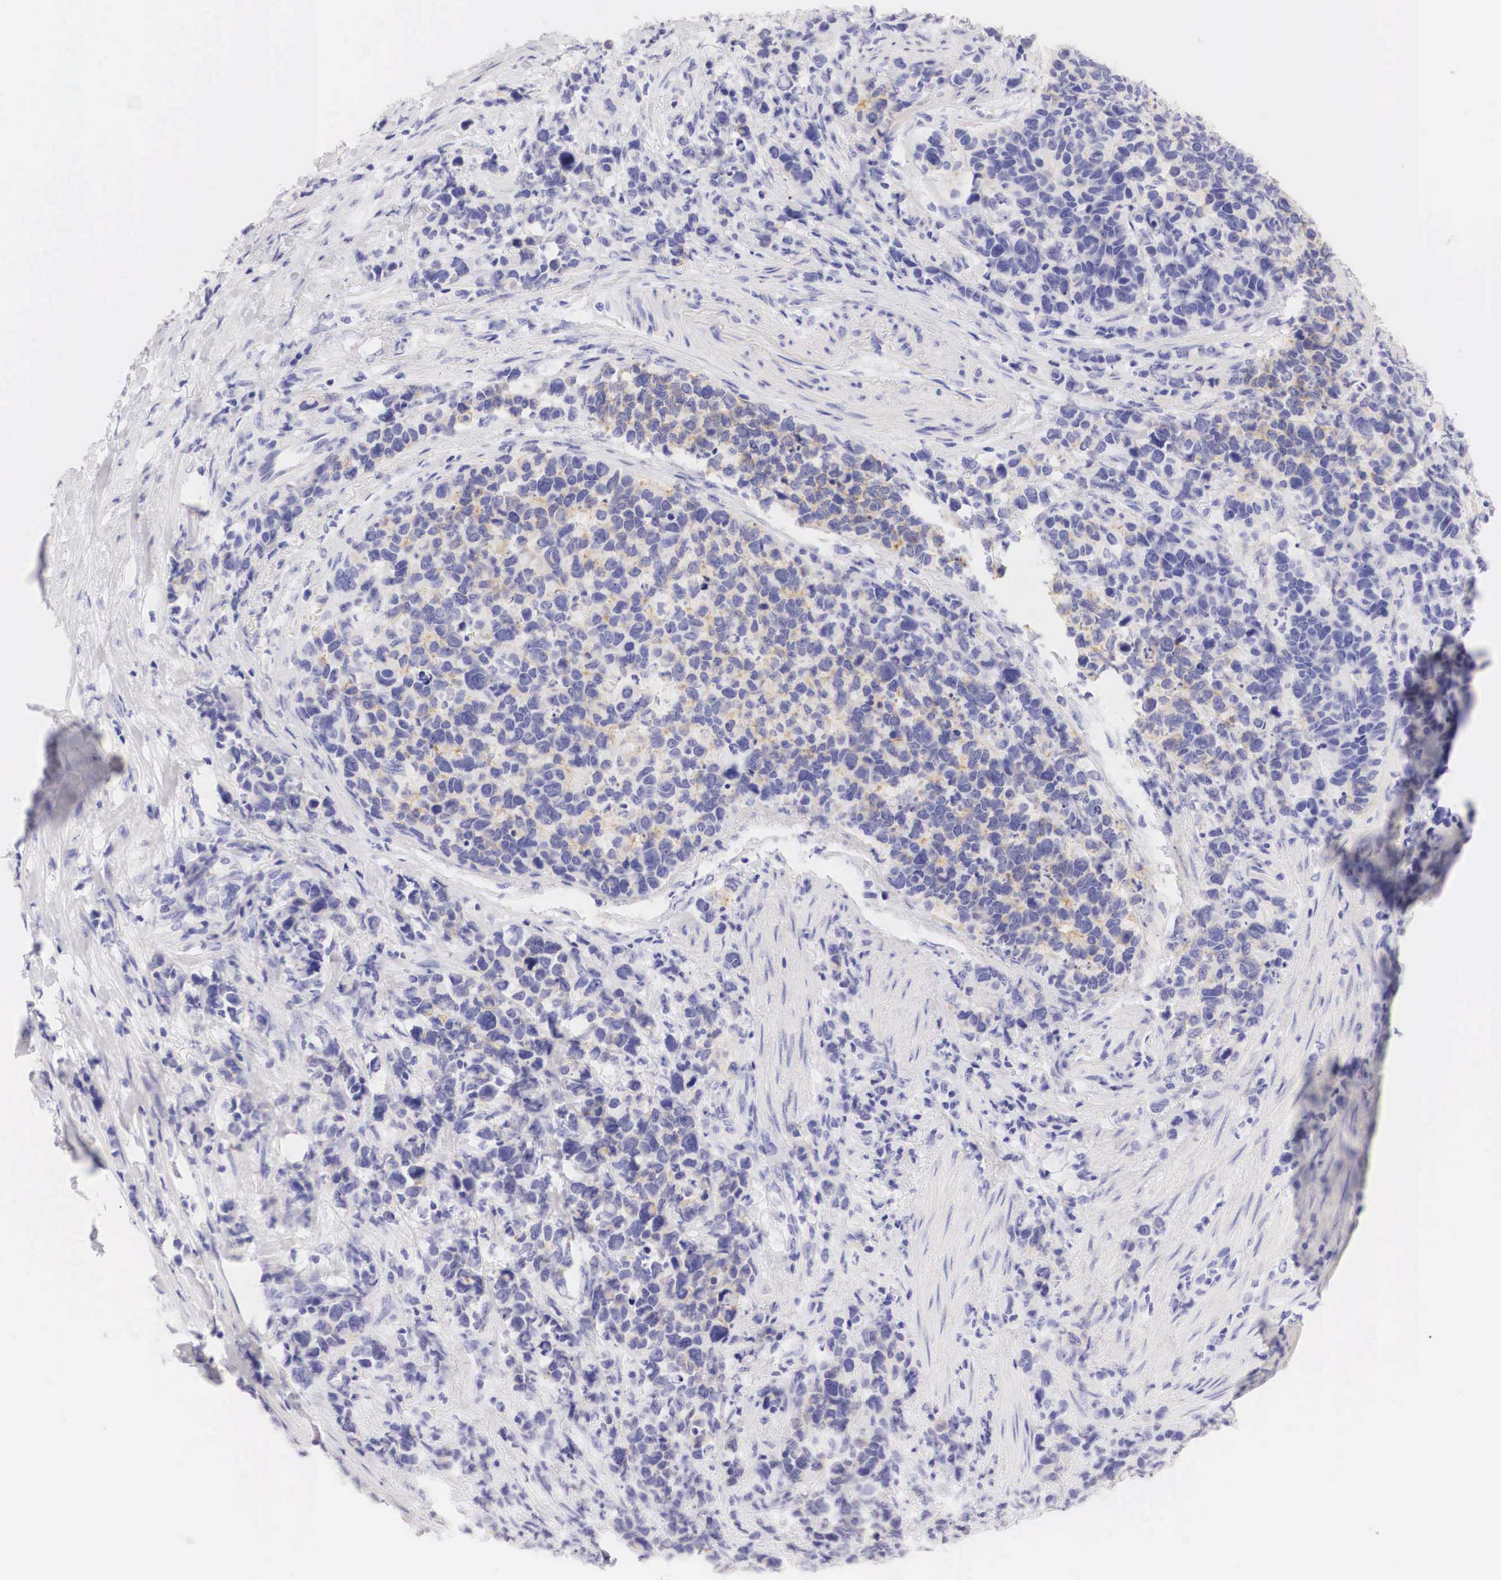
{"staining": {"intensity": "weak", "quantity": "<25%", "location": "cytoplasmic/membranous"}, "tissue": "stomach cancer", "cell_type": "Tumor cells", "image_type": "cancer", "snomed": [{"axis": "morphology", "description": "Adenocarcinoma, NOS"}, {"axis": "topography", "description": "Stomach, upper"}], "caption": "IHC photomicrograph of neoplastic tissue: human stomach cancer (adenocarcinoma) stained with DAB (3,3'-diaminobenzidine) reveals no significant protein staining in tumor cells.", "gene": "ERBB2", "patient": {"sex": "male", "age": 71}}